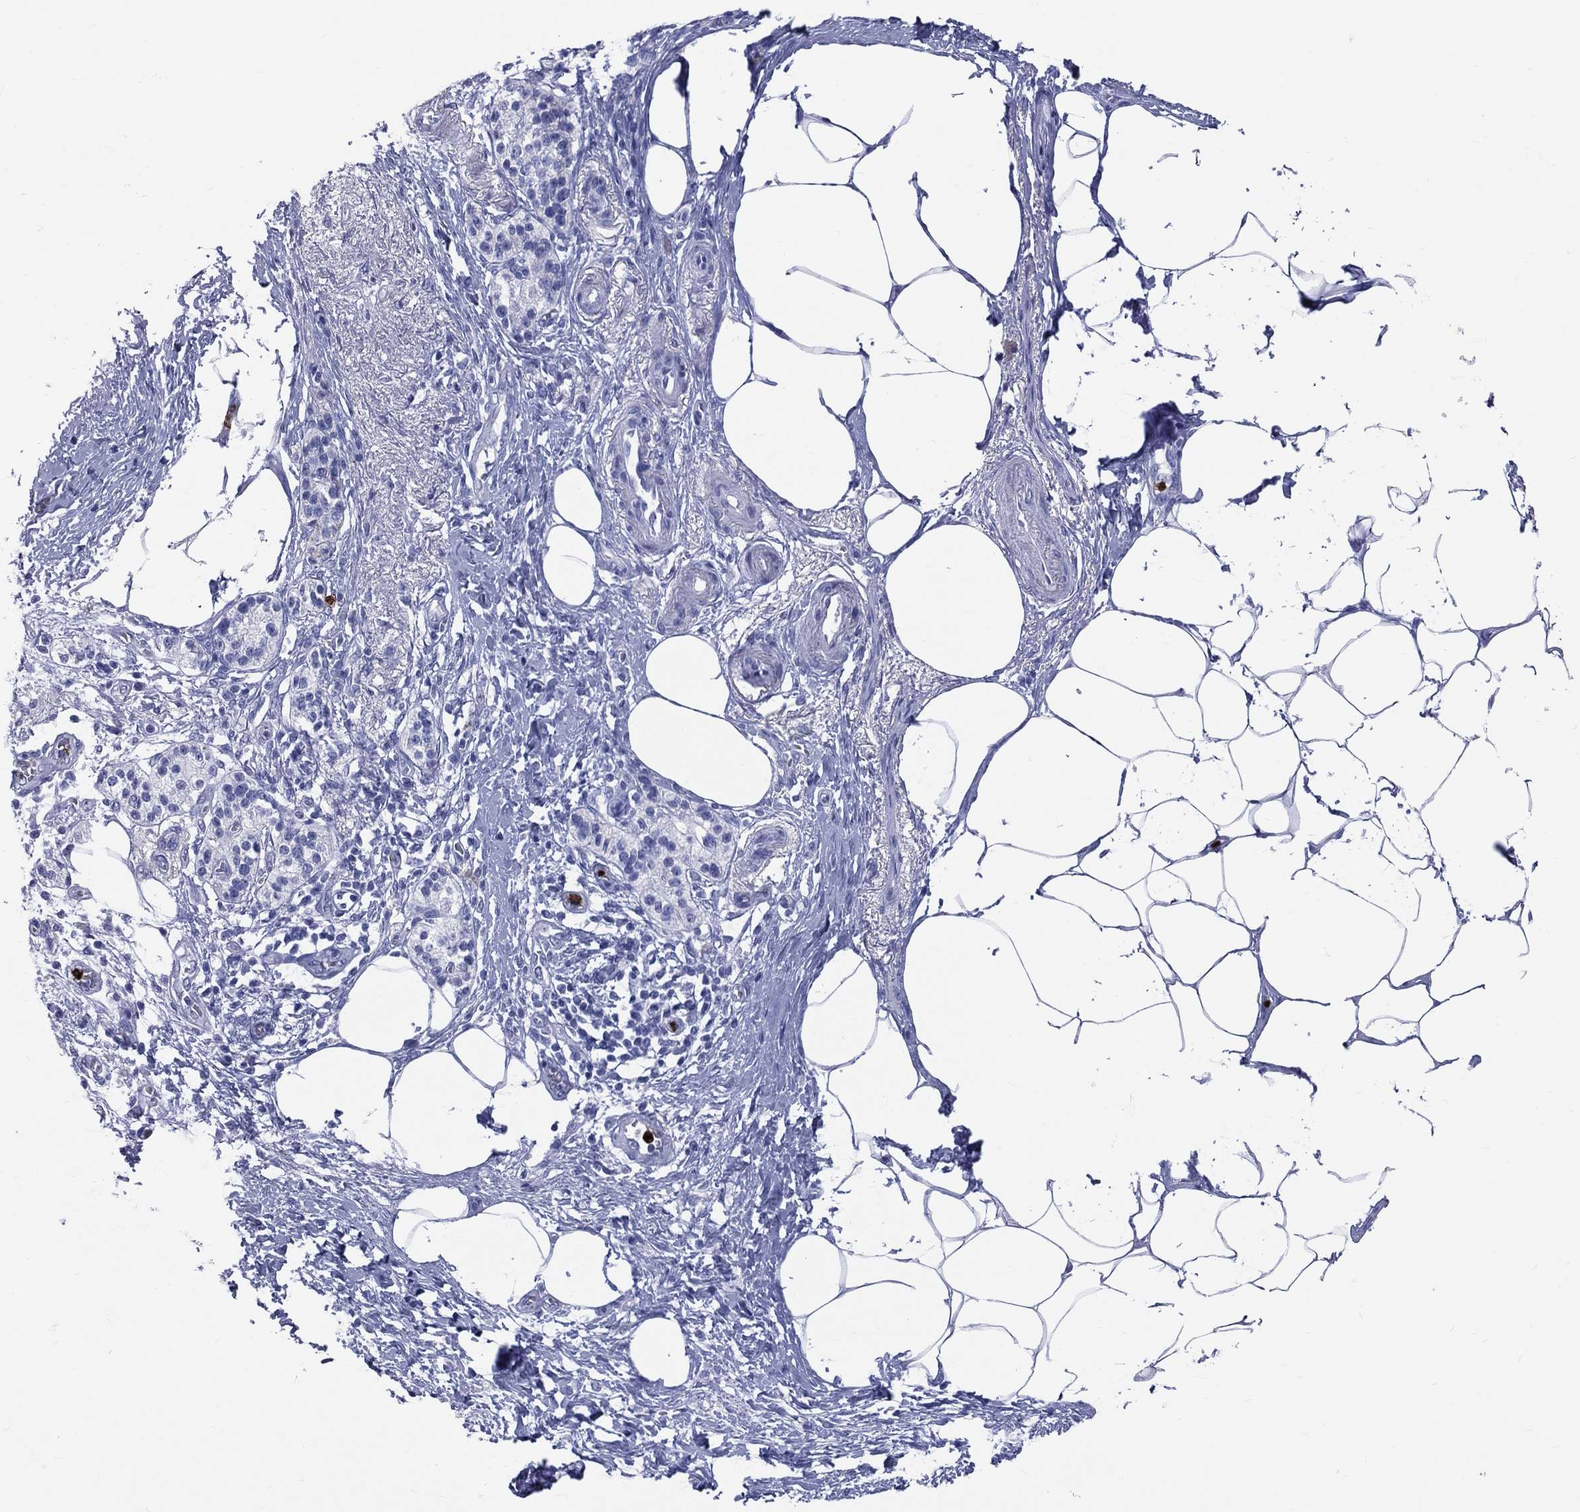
{"staining": {"intensity": "negative", "quantity": "none", "location": "none"}, "tissue": "pancreatic cancer", "cell_type": "Tumor cells", "image_type": "cancer", "snomed": [{"axis": "morphology", "description": "Adenocarcinoma, NOS"}, {"axis": "topography", "description": "Pancreas"}], "caption": "Immunohistochemical staining of pancreatic cancer (adenocarcinoma) exhibits no significant positivity in tumor cells.", "gene": "PGLYRP1", "patient": {"sex": "female", "age": 72}}